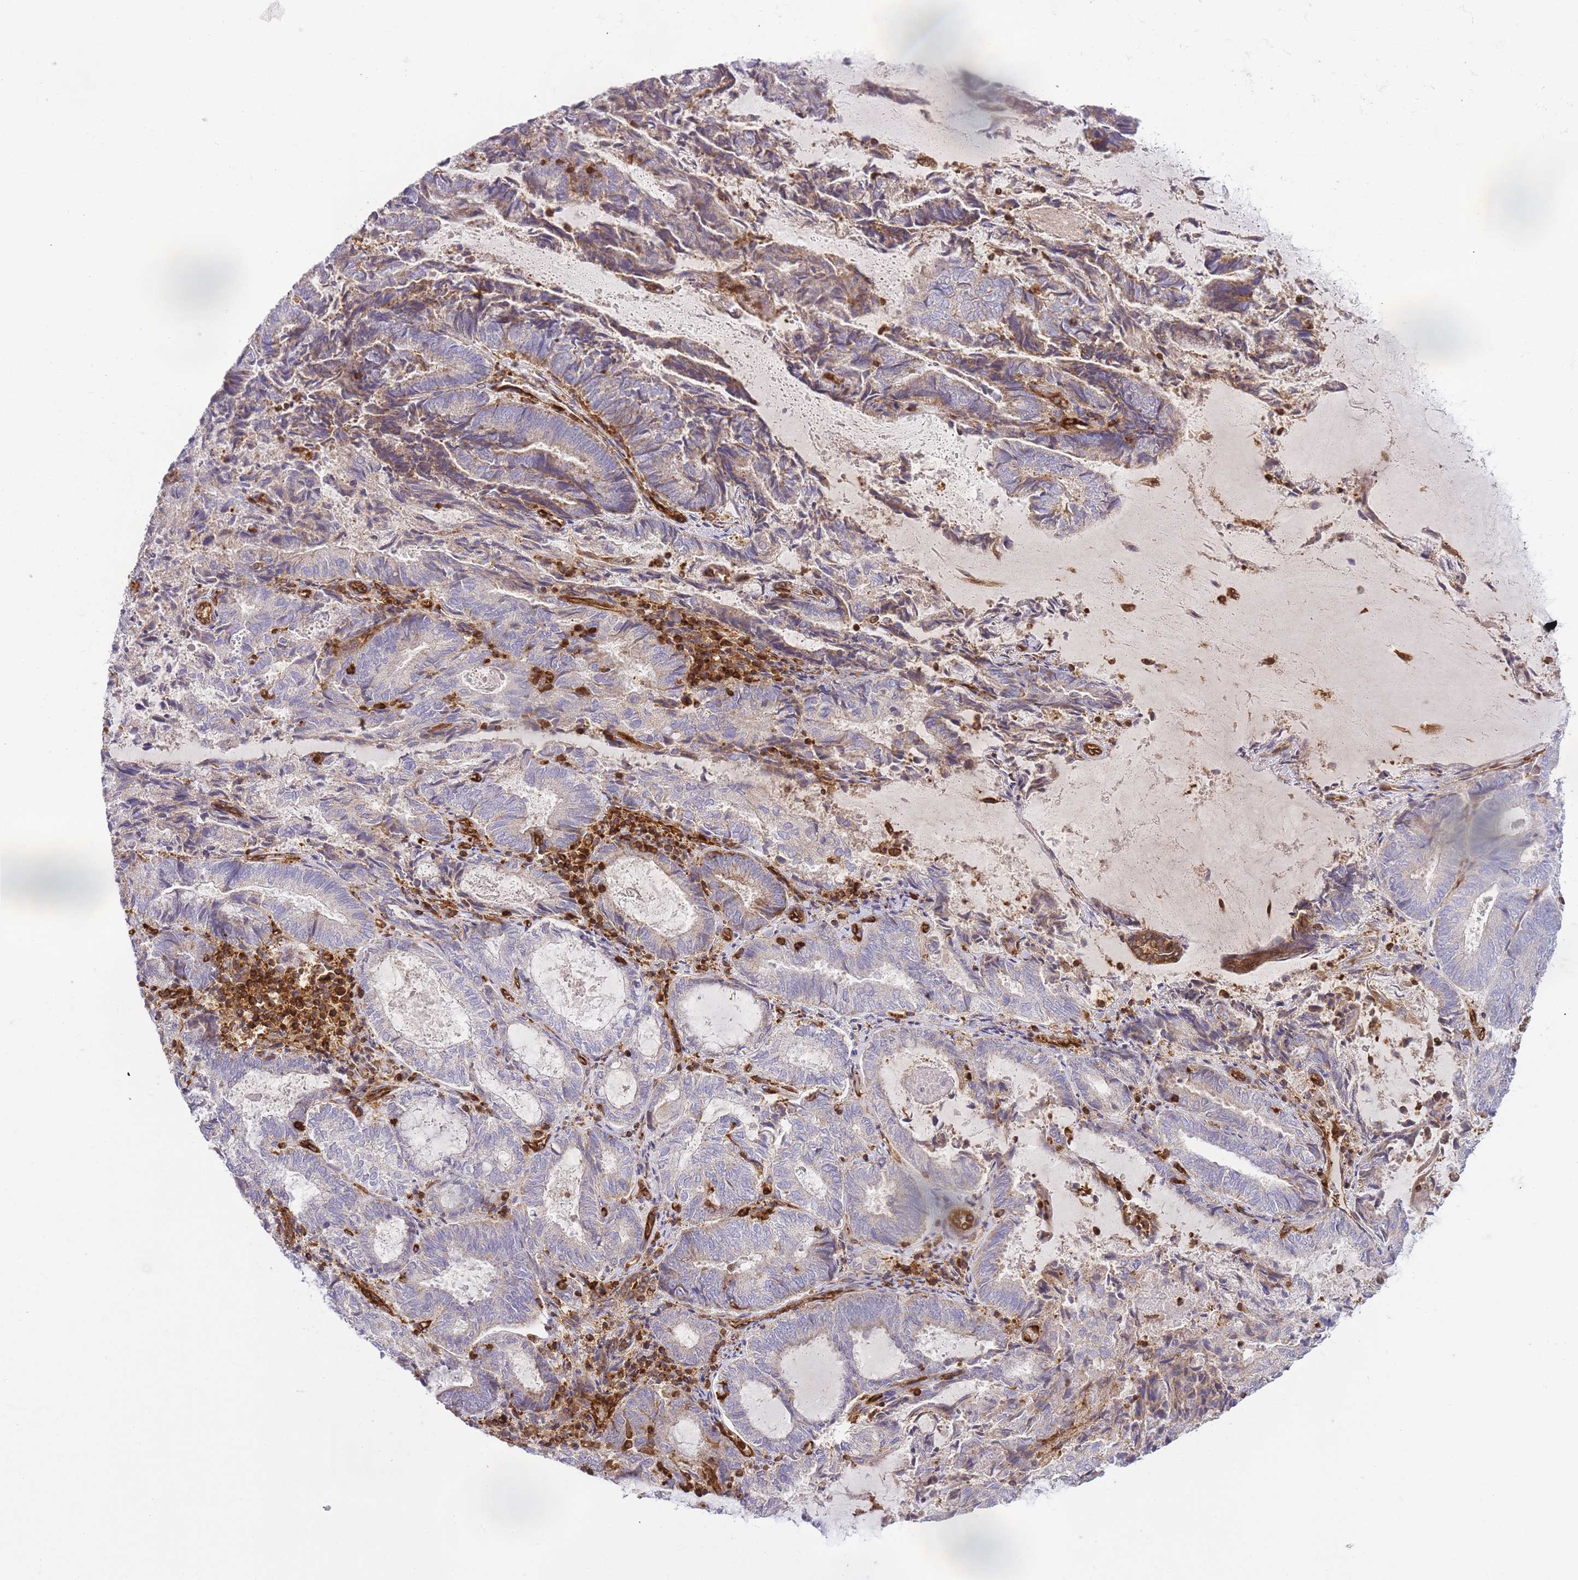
{"staining": {"intensity": "weak", "quantity": "<25%", "location": "cytoplasmic/membranous"}, "tissue": "endometrial cancer", "cell_type": "Tumor cells", "image_type": "cancer", "snomed": [{"axis": "morphology", "description": "Adenocarcinoma, NOS"}, {"axis": "topography", "description": "Endometrium"}], "caption": "This is a image of immunohistochemistry staining of endometrial adenocarcinoma, which shows no expression in tumor cells.", "gene": "MSN", "patient": {"sex": "female", "age": 80}}